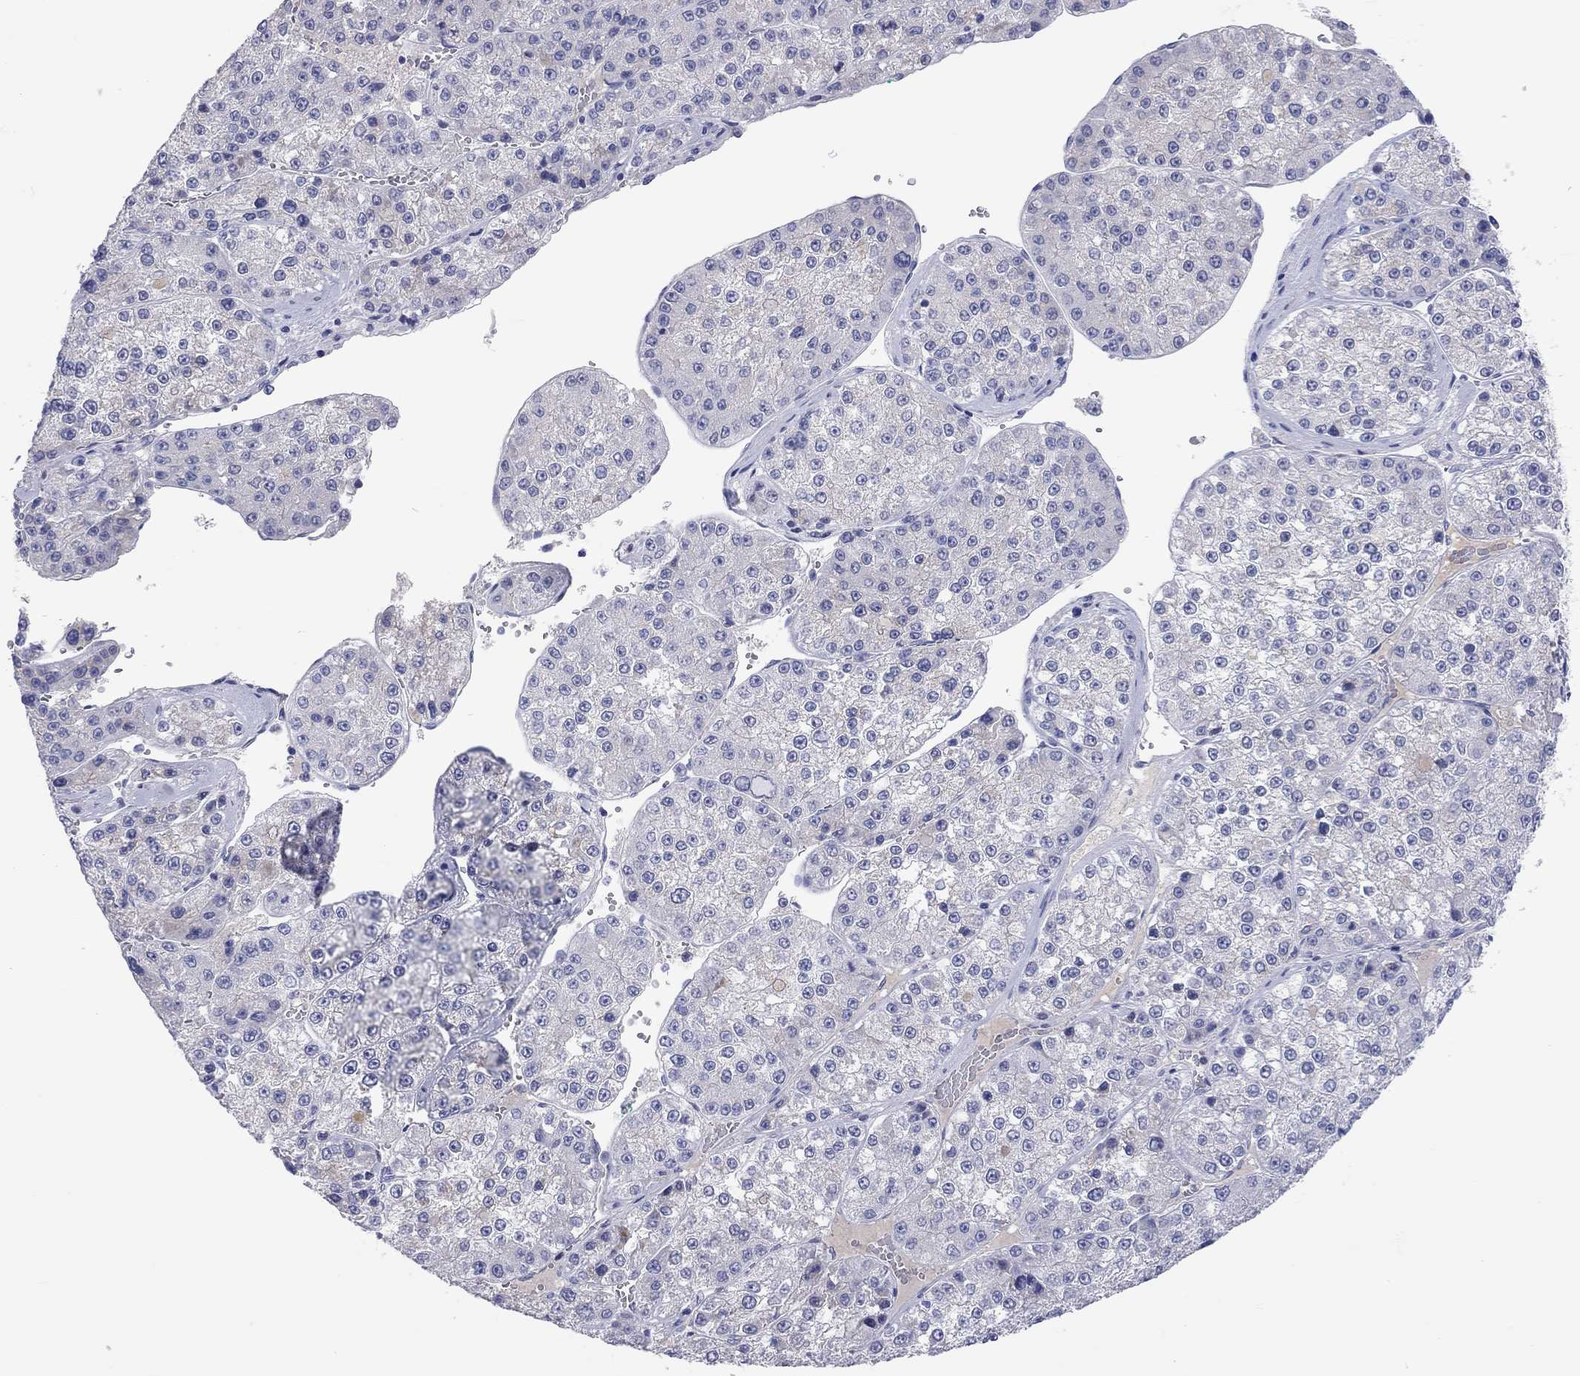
{"staining": {"intensity": "negative", "quantity": "none", "location": "none"}, "tissue": "liver cancer", "cell_type": "Tumor cells", "image_type": "cancer", "snomed": [{"axis": "morphology", "description": "Carcinoma, Hepatocellular, NOS"}, {"axis": "topography", "description": "Liver"}], "caption": "Tumor cells show no significant protein staining in hepatocellular carcinoma (liver).", "gene": "ST7L", "patient": {"sex": "female", "age": 73}}